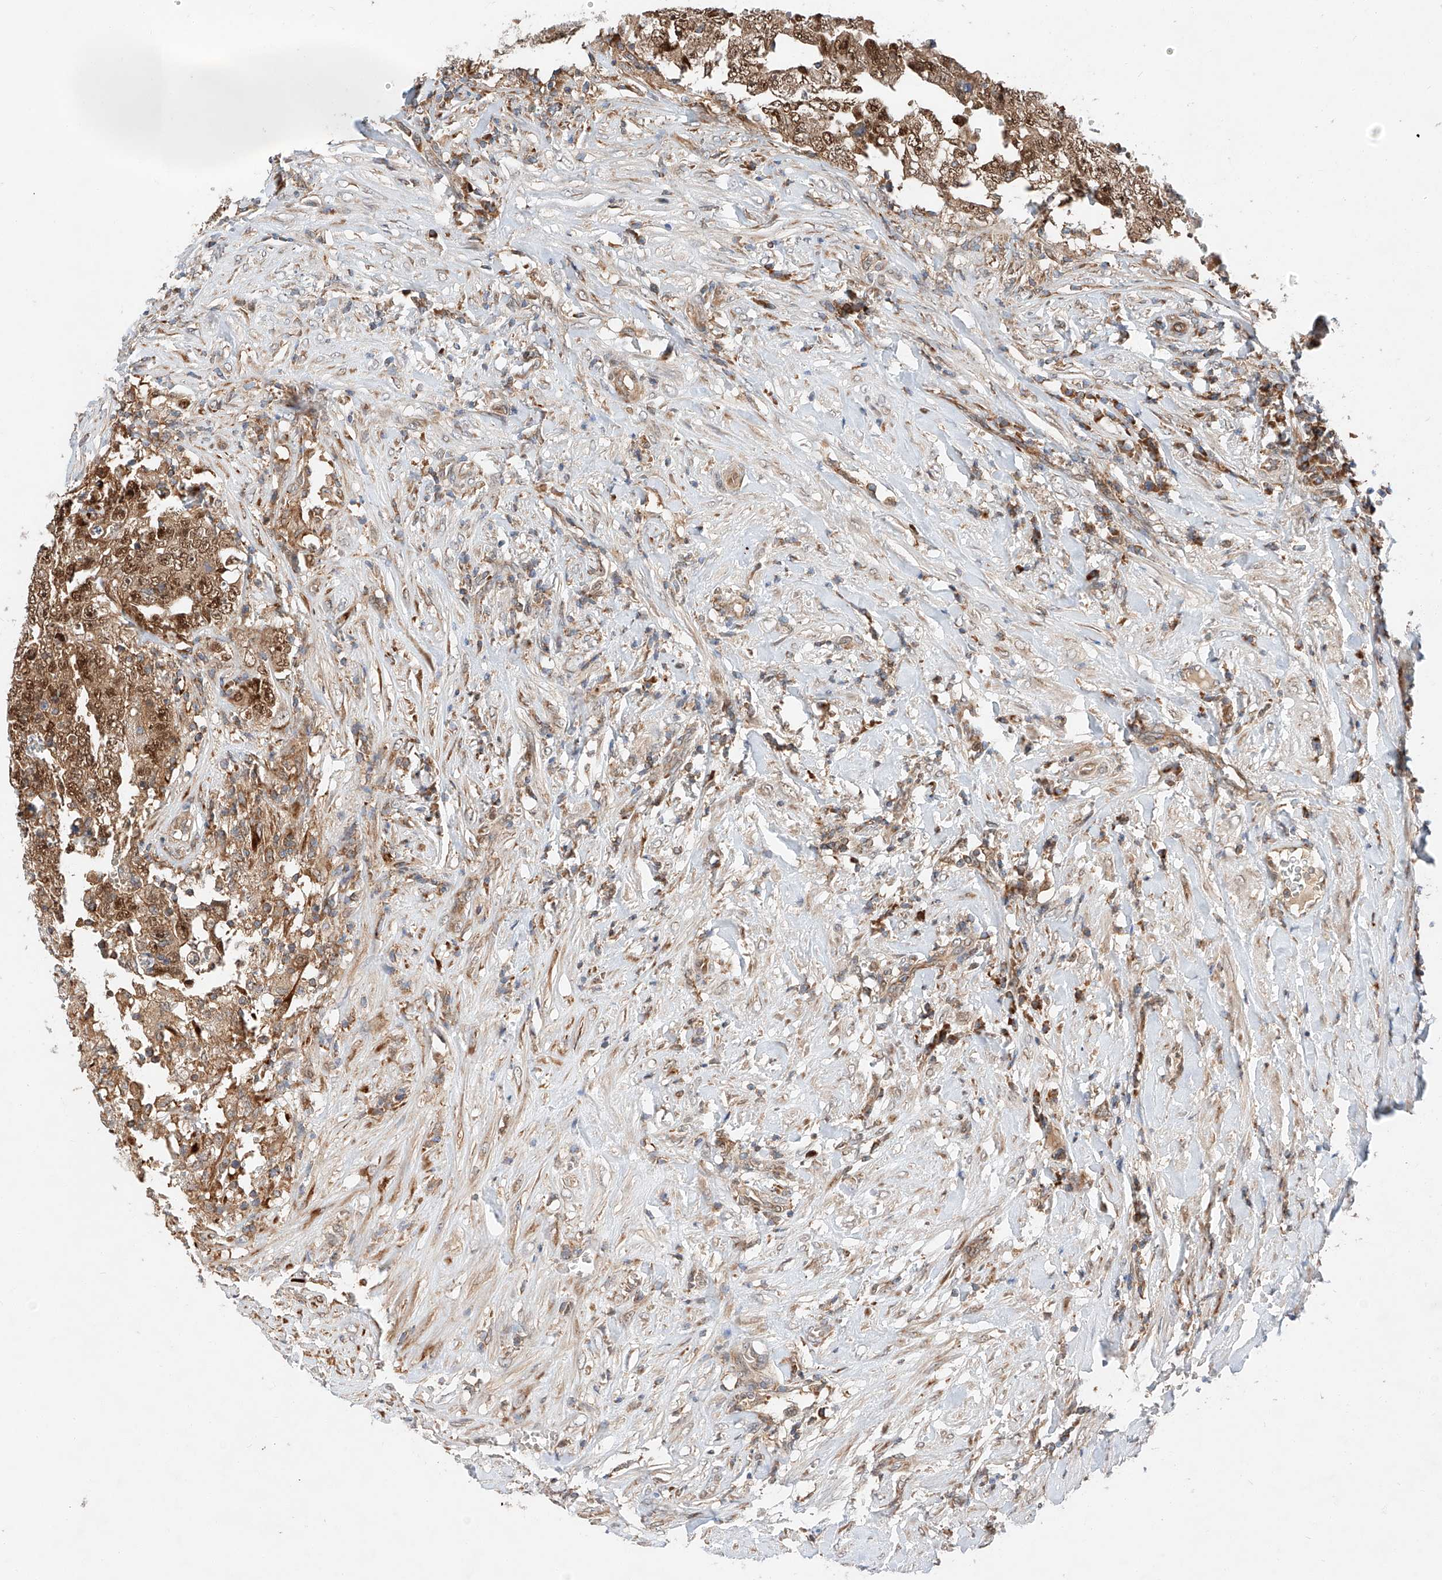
{"staining": {"intensity": "moderate", "quantity": ">75%", "location": "cytoplasmic/membranous,nuclear"}, "tissue": "testis cancer", "cell_type": "Tumor cells", "image_type": "cancer", "snomed": [{"axis": "morphology", "description": "Carcinoma, Embryonal, NOS"}, {"axis": "topography", "description": "Testis"}], "caption": "A brown stain highlights moderate cytoplasmic/membranous and nuclear positivity of a protein in testis cancer tumor cells.", "gene": "RUSC1", "patient": {"sex": "male", "age": 26}}